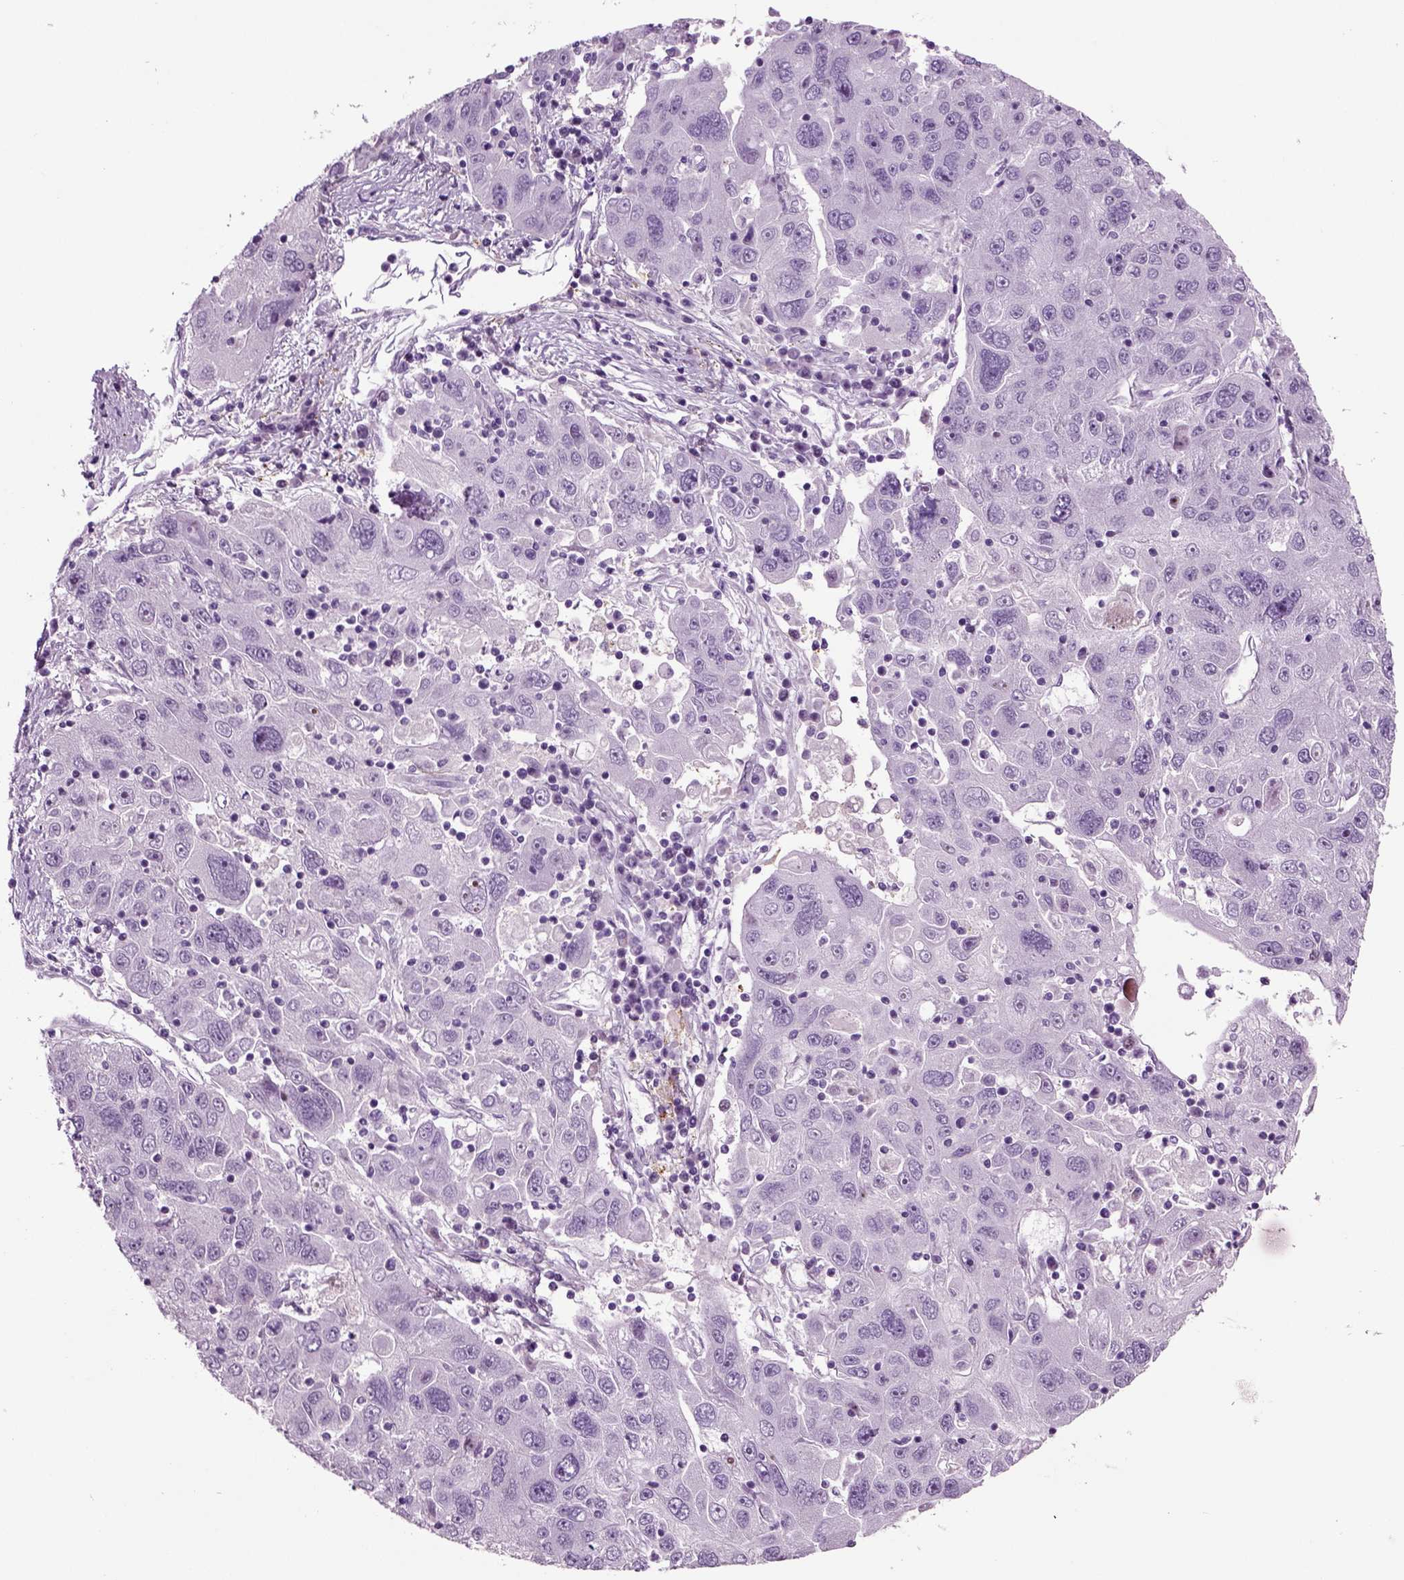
{"staining": {"intensity": "negative", "quantity": "none", "location": "none"}, "tissue": "stomach cancer", "cell_type": "Tumor cells", "image_type": "cancer", "snomed": [{"axis": "morphology", "description": "Adenocarcinoma, NOS"}, {"axis": "topography", "description": "Stomach"}], "caption": "IHC of human adenocarcinoma (stomach) reveals no staining in tumor cells.", "gene": "ARID3A", "patient": {"sex": "male", "age": 56}}